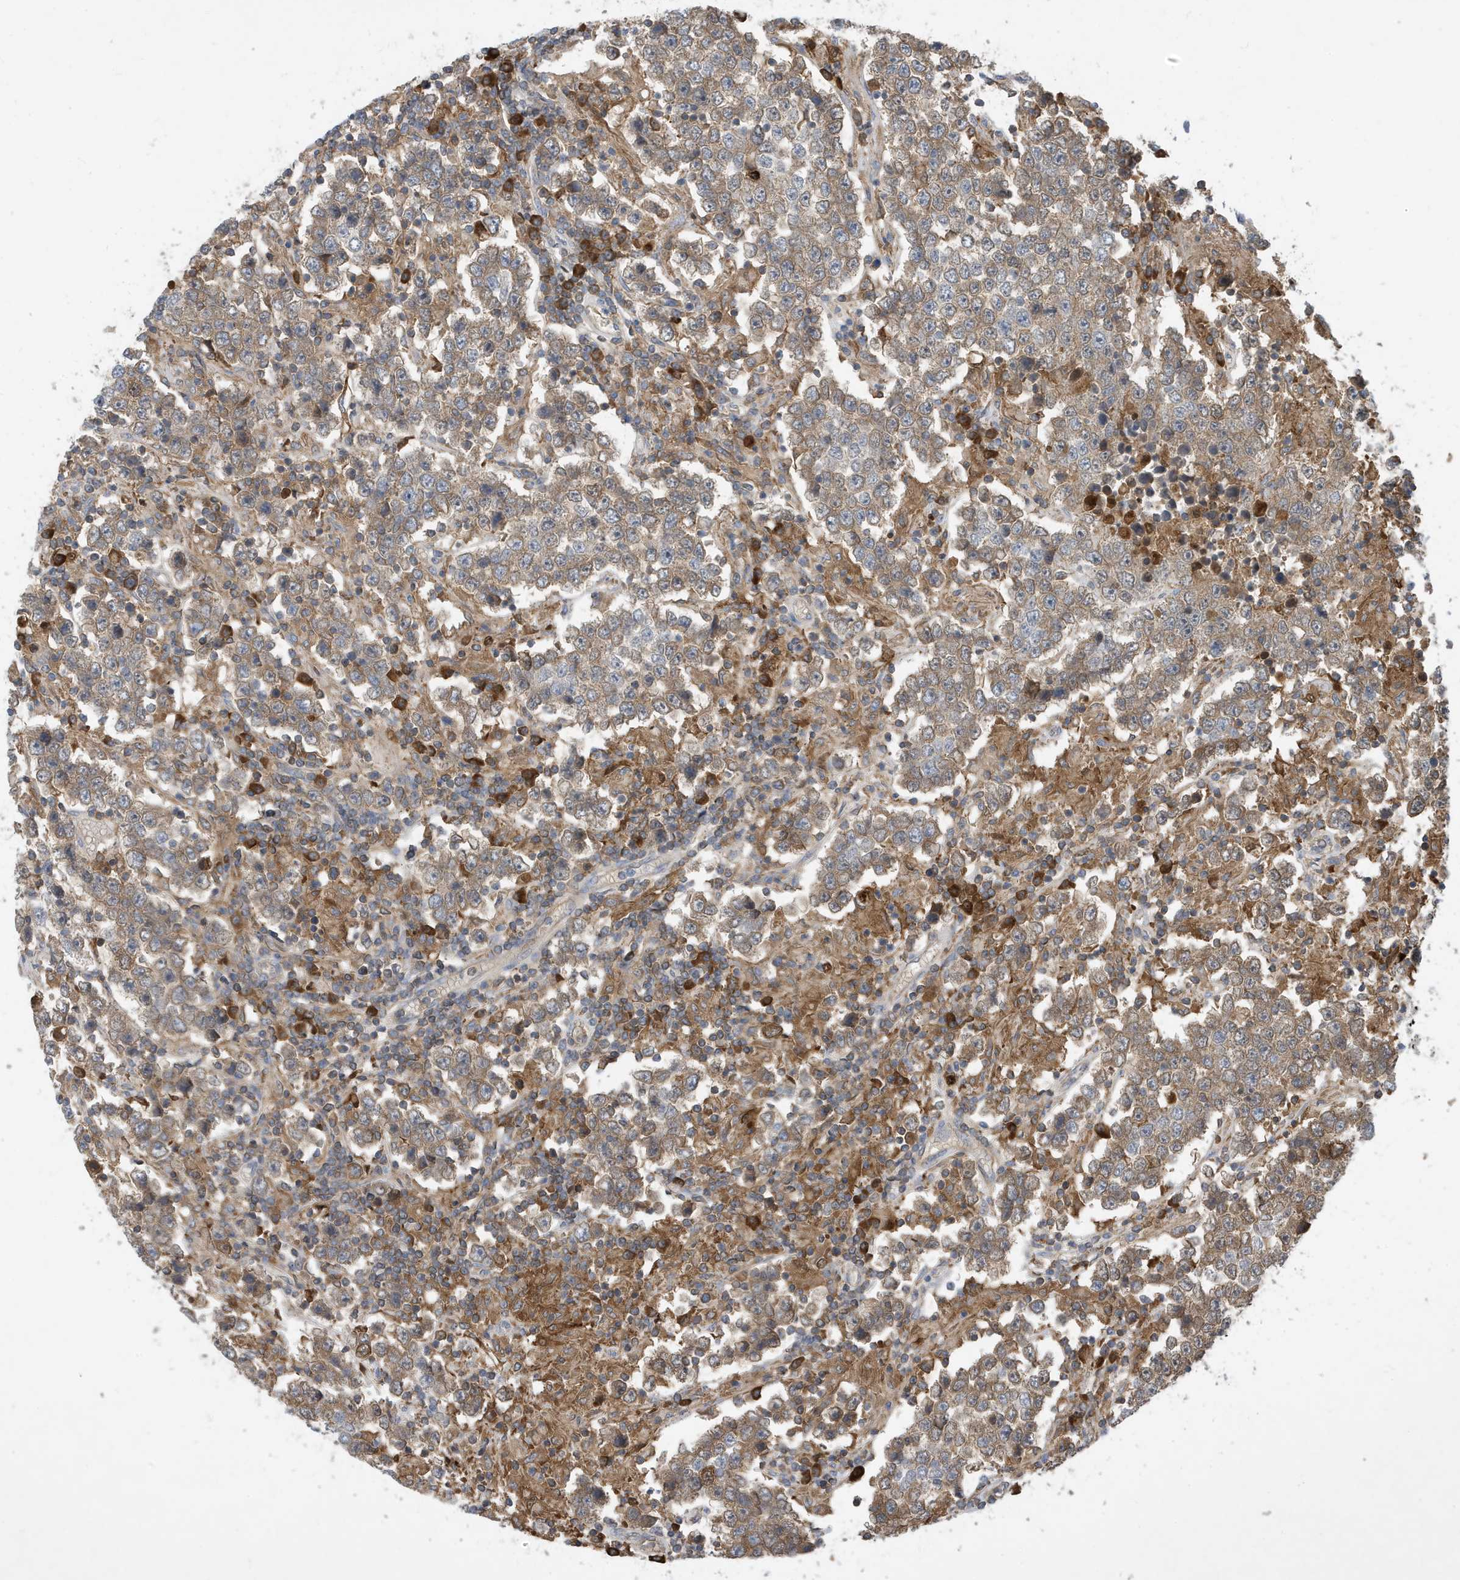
{"staining": {"intensity": "weak", "quantity": "<25%", "location": "cytoplasmic/membranous"}, "tissue": "testis cancer", "cell_type": "Tumor cells", "image_type": "cancer", "snomed": [{"axis": "morphology", "description": "Normal tissue, NOS"}, {"axis": "morphology", "description": "Urothelial carcinoma, High grade"}, {"axis": "morphology", "description": "Seminoma, NOS"}, {"axis": "morphology", "description": "Carcinoma, Embryonal, NOS"}, {"axis": "topography", "description": "Urinary bladder"}, {"axis": "topography", "description": "Testis"}], "caption": "Tumor cells show no significant expression in testis seminoma.", "gene": "STK19", "patient": {"sex": "male", "age": 41}}